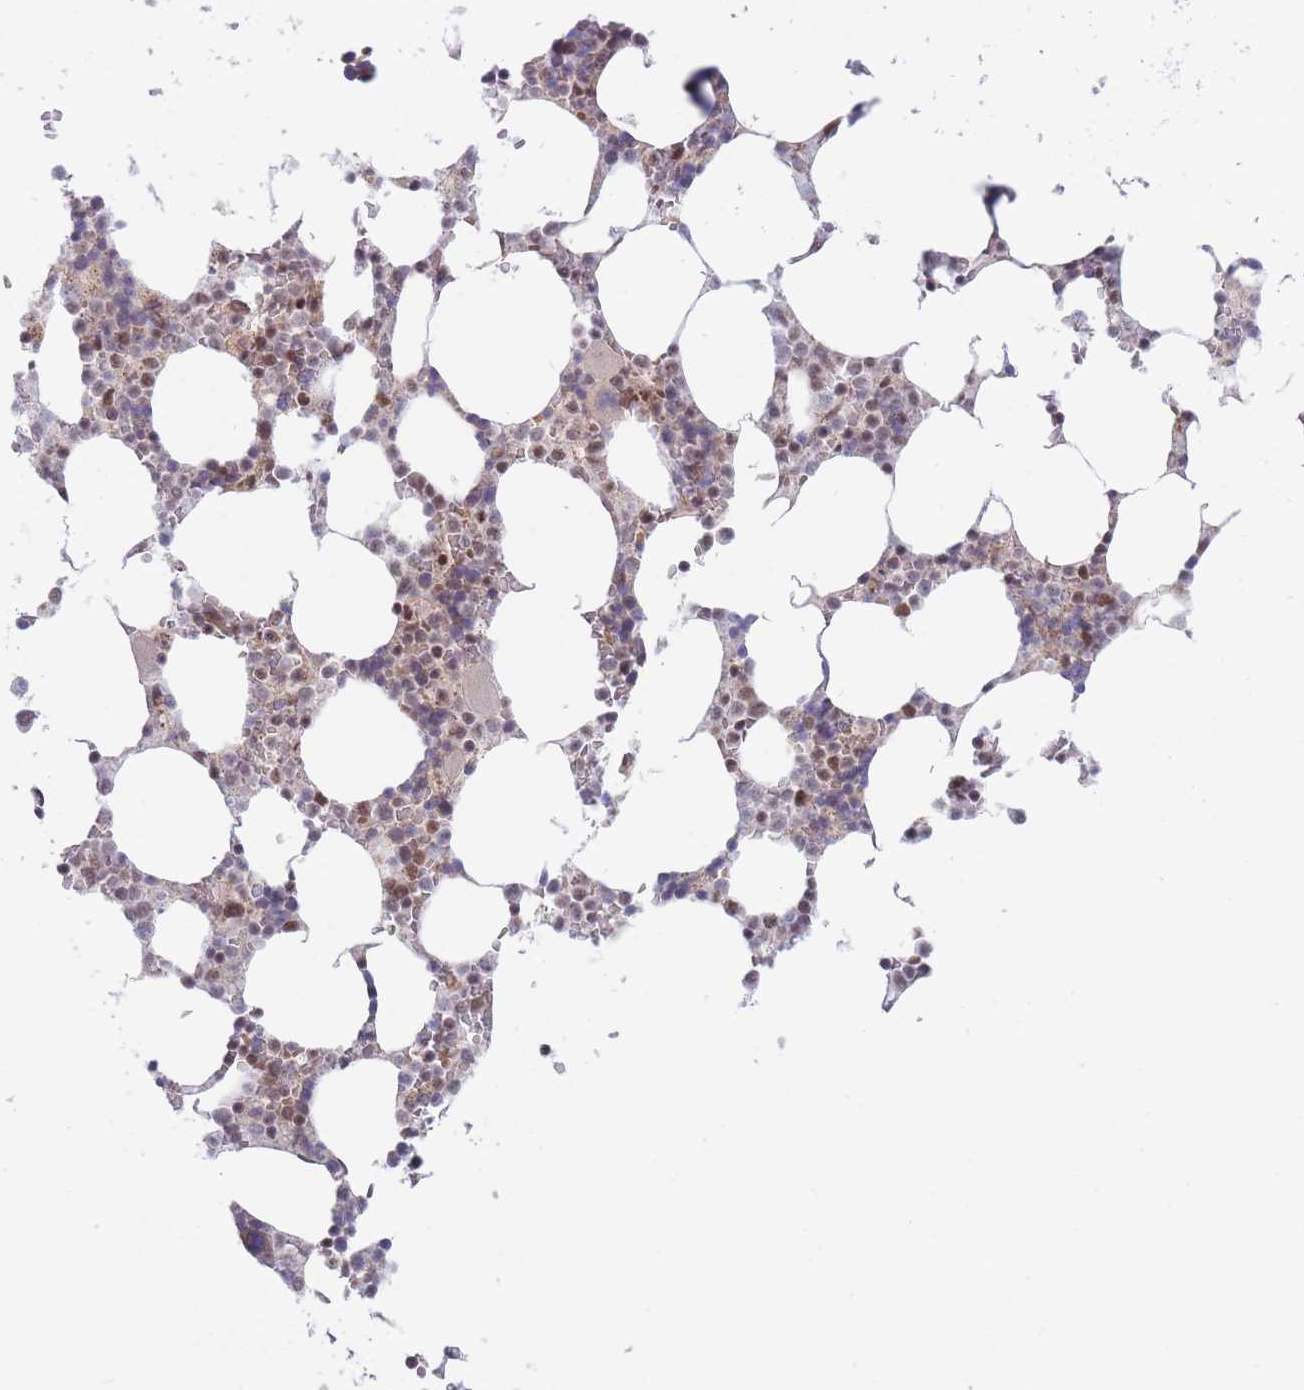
{"staining": {"intensity": "moderate", "quantity": "<25%", "location": "nuclear"}, "tissue": "bone marrow", "cell_type": "Hematopoietic cells", "image_type": "normal", "snomed": [{"axis": "morphology", "description": "Normal tissue, NOS"}, {"axis": "topography", "description": "Bone marrow"}], "caption": "A histopathology image showing moderate nuclear expression in about <25% of hematopoietic cells in normal bone marrow, as visualized by brown immunohistochemical staining.", "gene": "BOD1L1", "patient": {"sex": "male", "age": 64}}